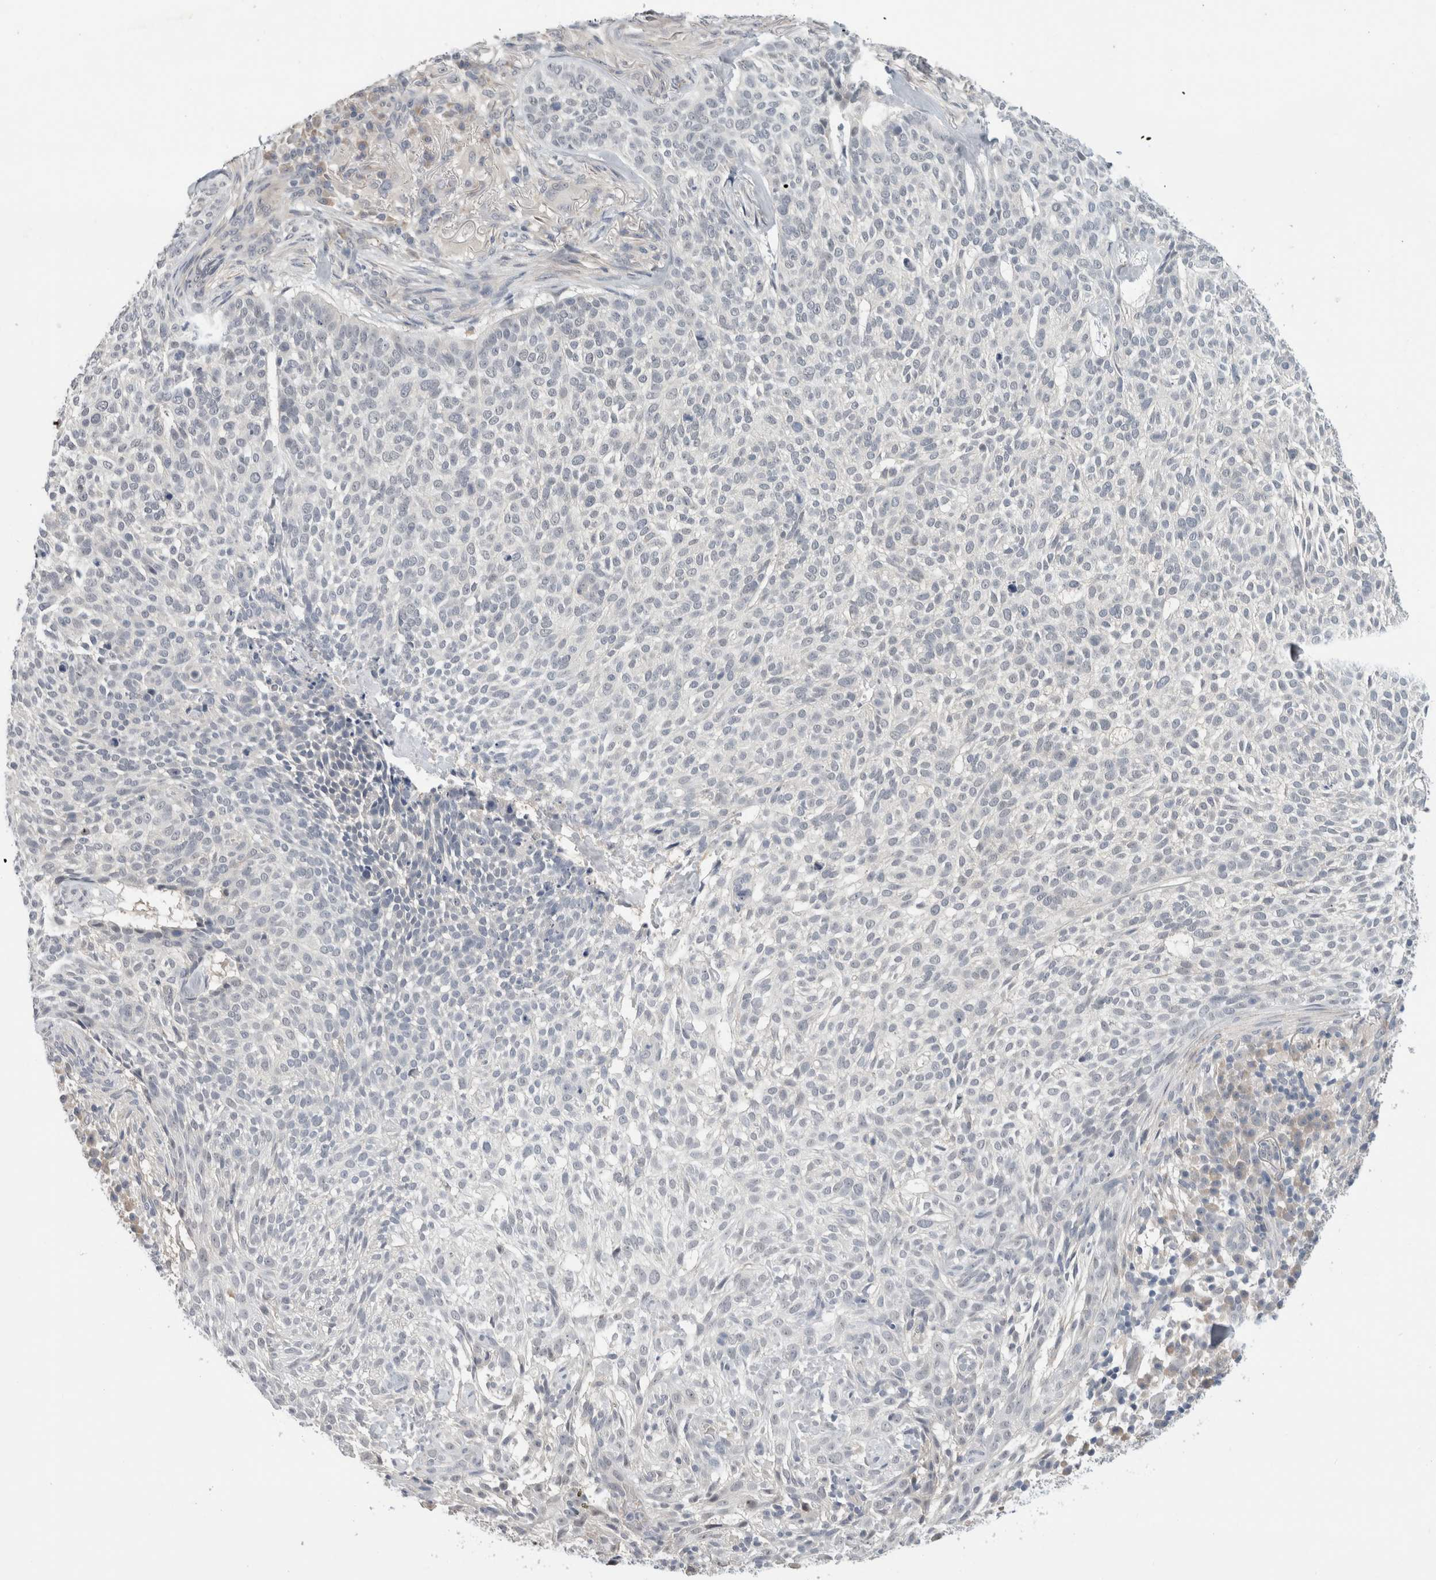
{"staining": {"intensity": "negative", "quantity": "none", "location": "none"}, "tissue": "skin cancer", "cell_type": "Tumor cells", "image_type": "cancer", "snomed": [{"axis": "morphology", "description": "Basal cell carcinoma"}, {"axis": "topography", "description": "Skin"}], "caption": "Immunohistochemical staining of human skin cancer exhibits no significant staining in tumor cells.", "gene": "HCN3", "patient": {"sex": "female", "age": 64}}